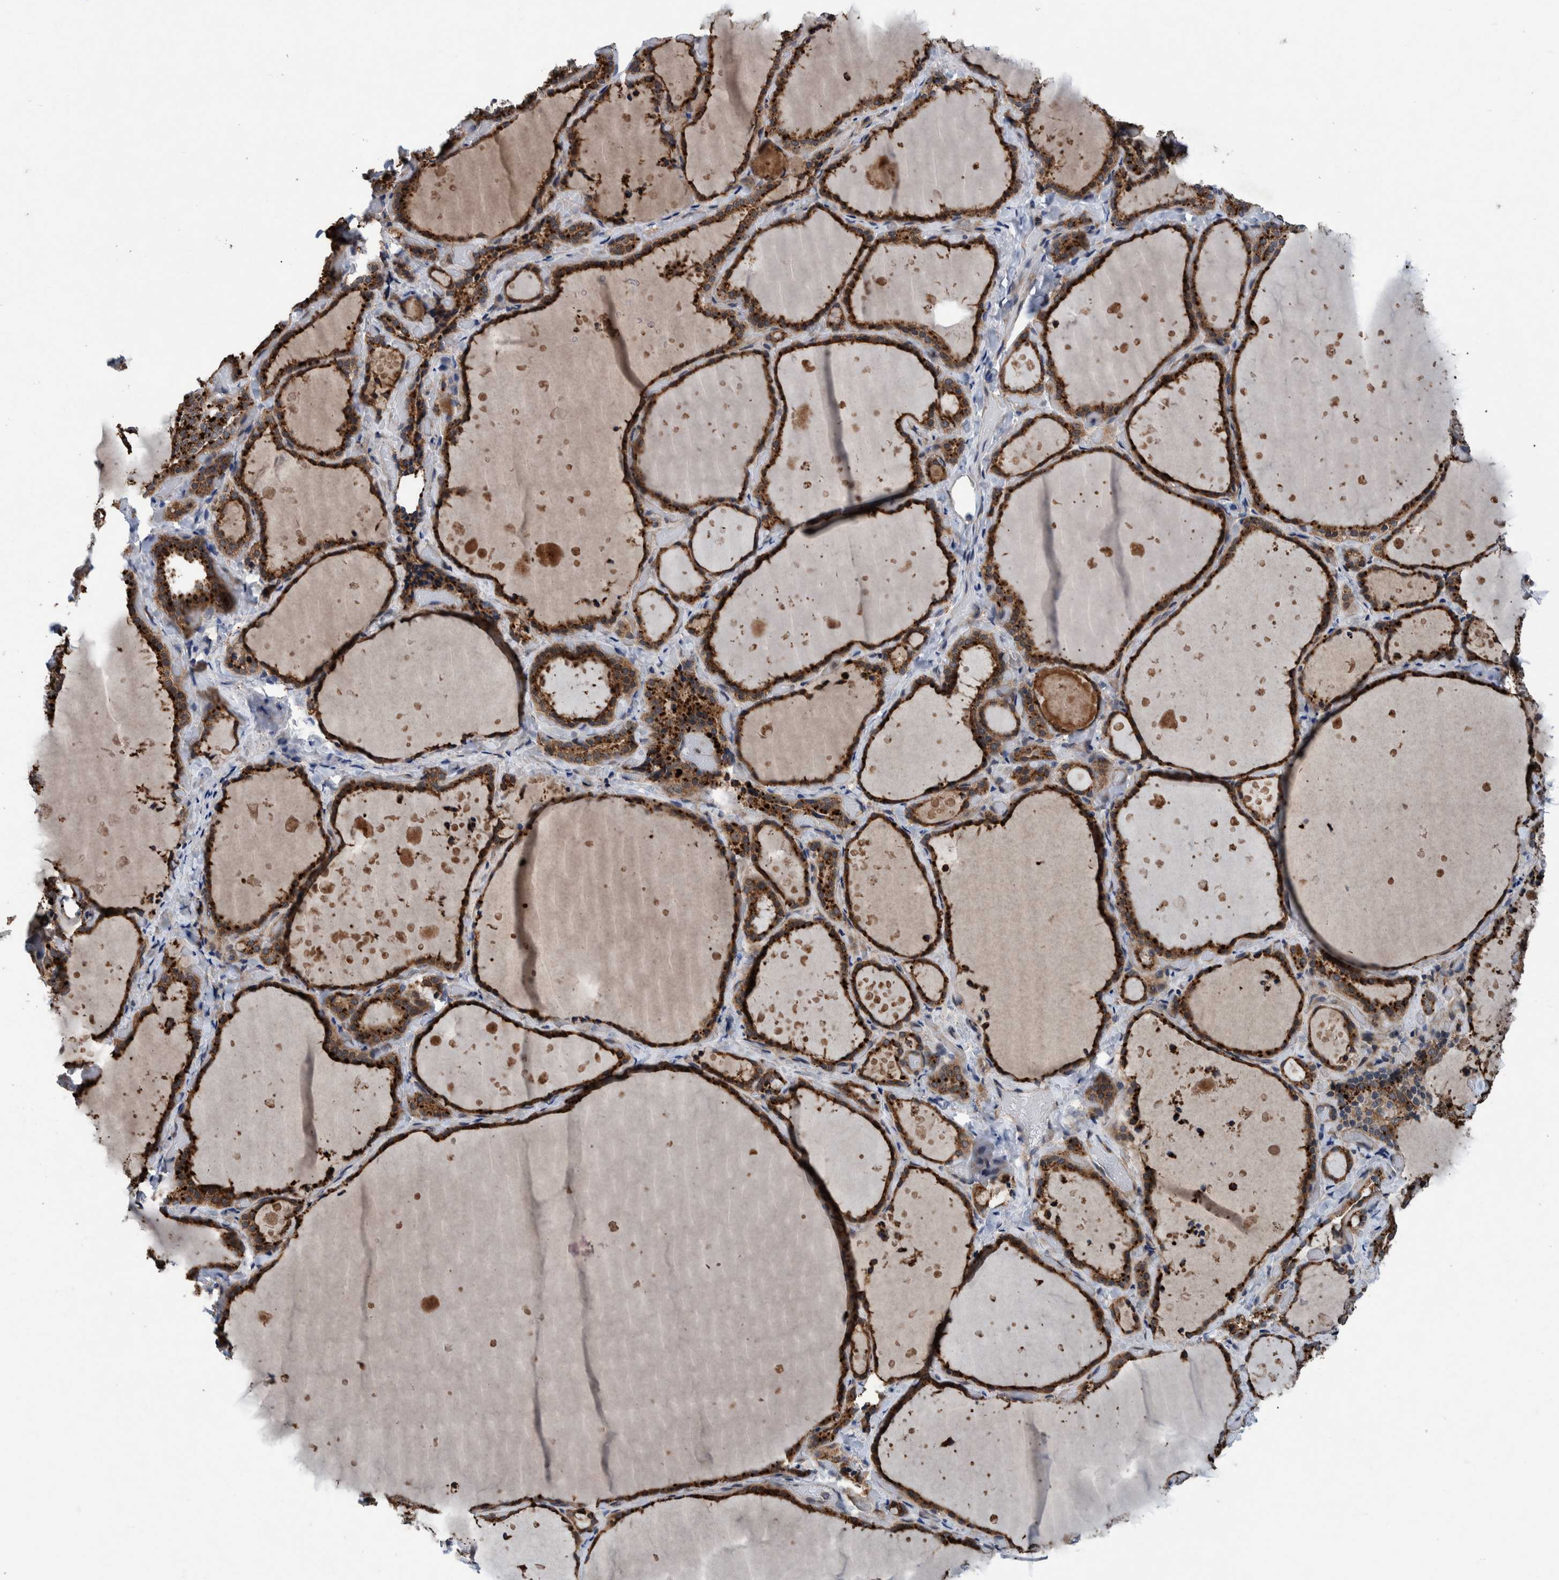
{"staining": {"intensity": "strong", "quantity": ">75%", "location": "cytoplasmic/membranous"}, "tissue": "thyroid gland", "cell_type": "Glandular cells", "image_type": "normal", "snomed": [{"axis": "morphology", "description": "Normal tissue, NOS"}, {"axis": "topography", "description": "Thyroid gland"}], "caption": "The immunohistochemical stain shows strong cytoplasmic/membranous positivity in glandular cells of unremarkable thyroid gland.", "gene": "ITIH3", "patient": {"sex": "female", "age": 44}}